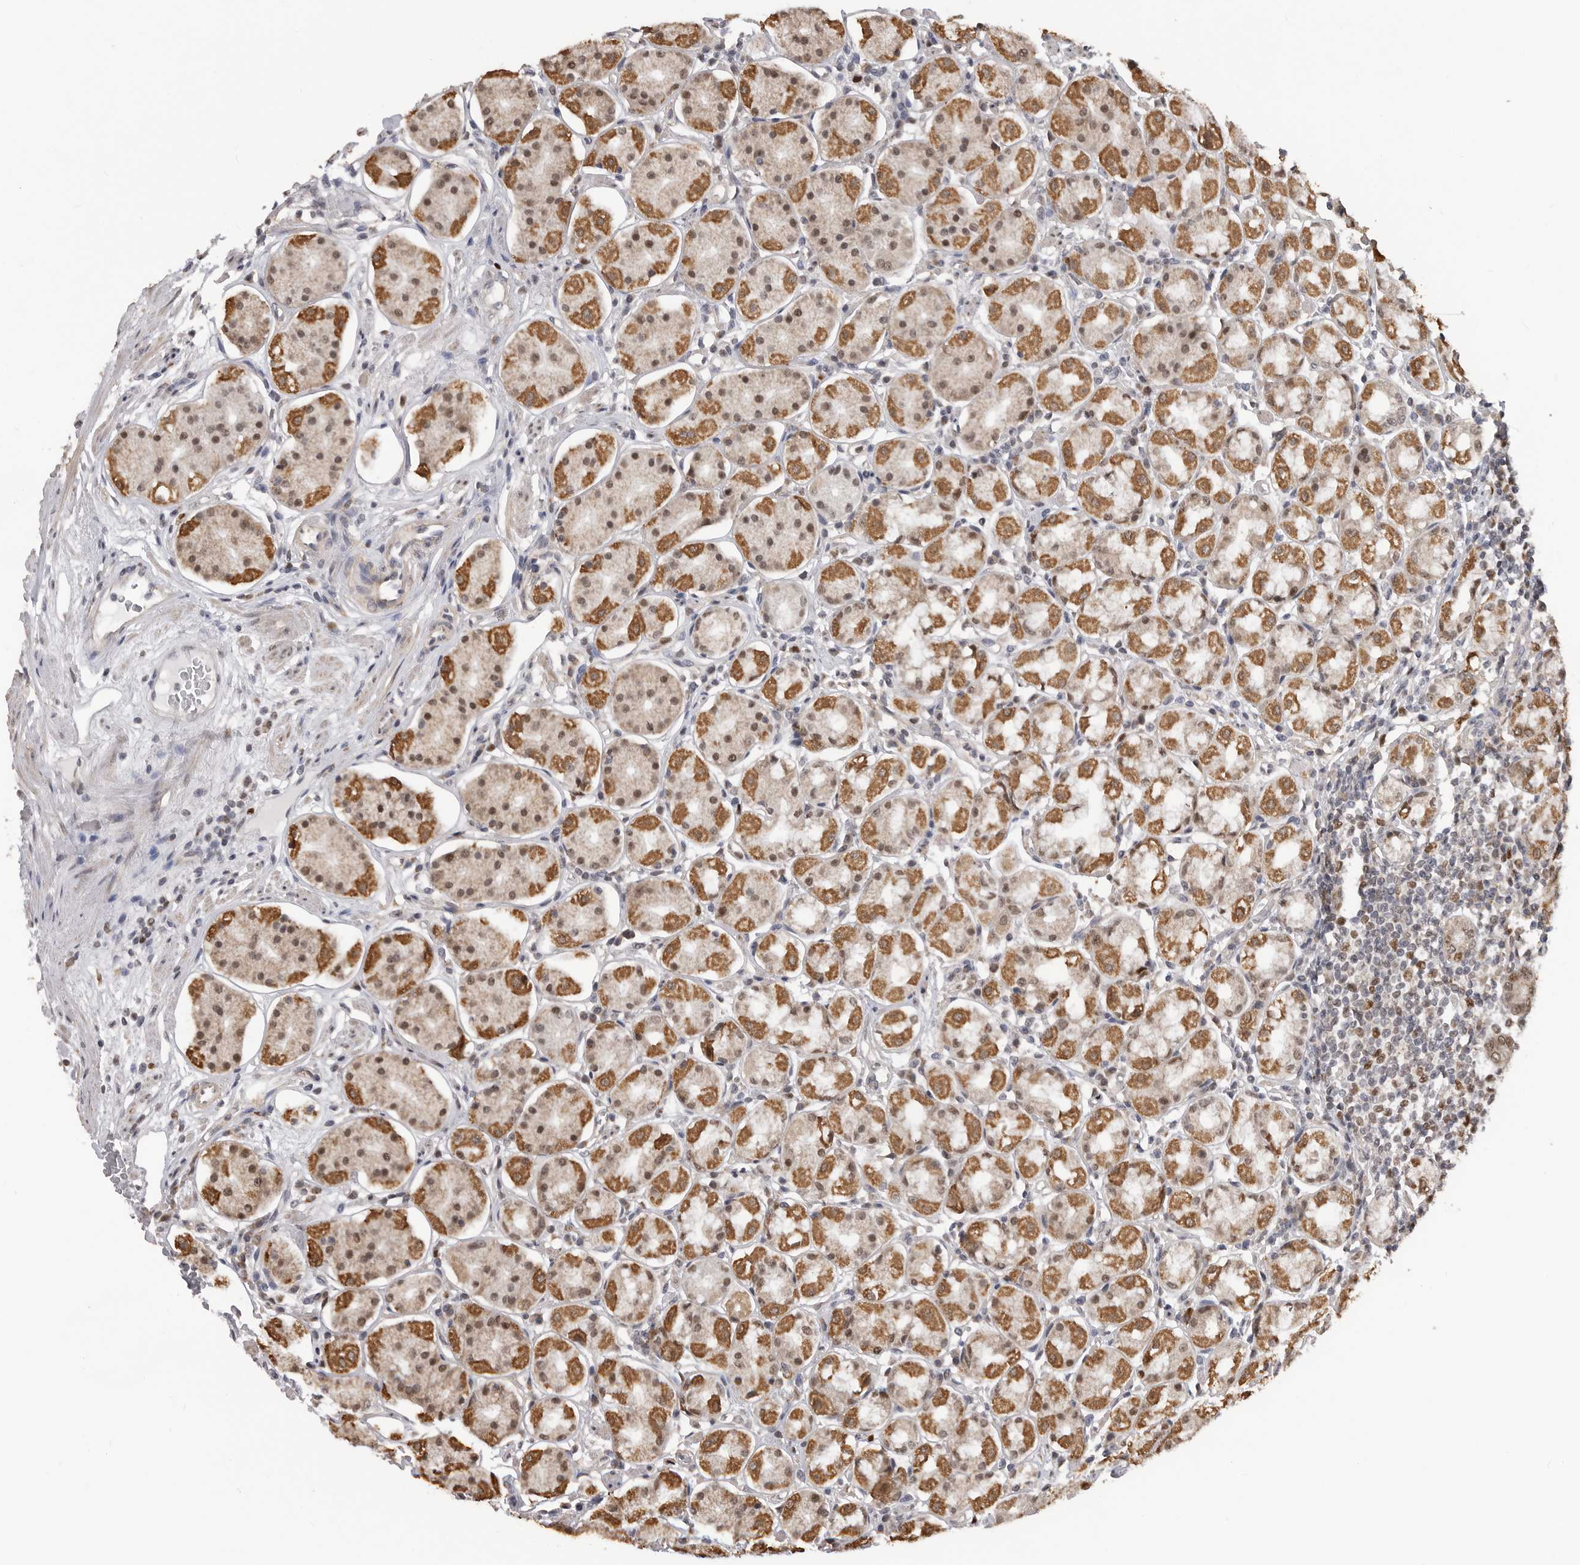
{"staining": {"intensity": "strong", "quantity": ">75%", "location": "cytoplasmic/membranous,nuclear"}, "tissue": "stomach", "cell_type": "Glandular cells", "image_type": "normal", "snomed": [{"axis": "morphology", "description": "Normal tissue, NOS"}, {"axis": "topography", "description": "Stomach"}, {"axis": "topography", "description": "Stomach, lower"}], "caption": "This image demonstrates benign stomach stained with immunohistochemistry (IHC) to label a protein in brown. The cytoplasmic/membranous,nuclear of glandular cells show strong positivity for the protein. Nuclei are counter-stained blue.", "gene": "SMARCC1", "patient": {"sex": "female", "age": 56}}